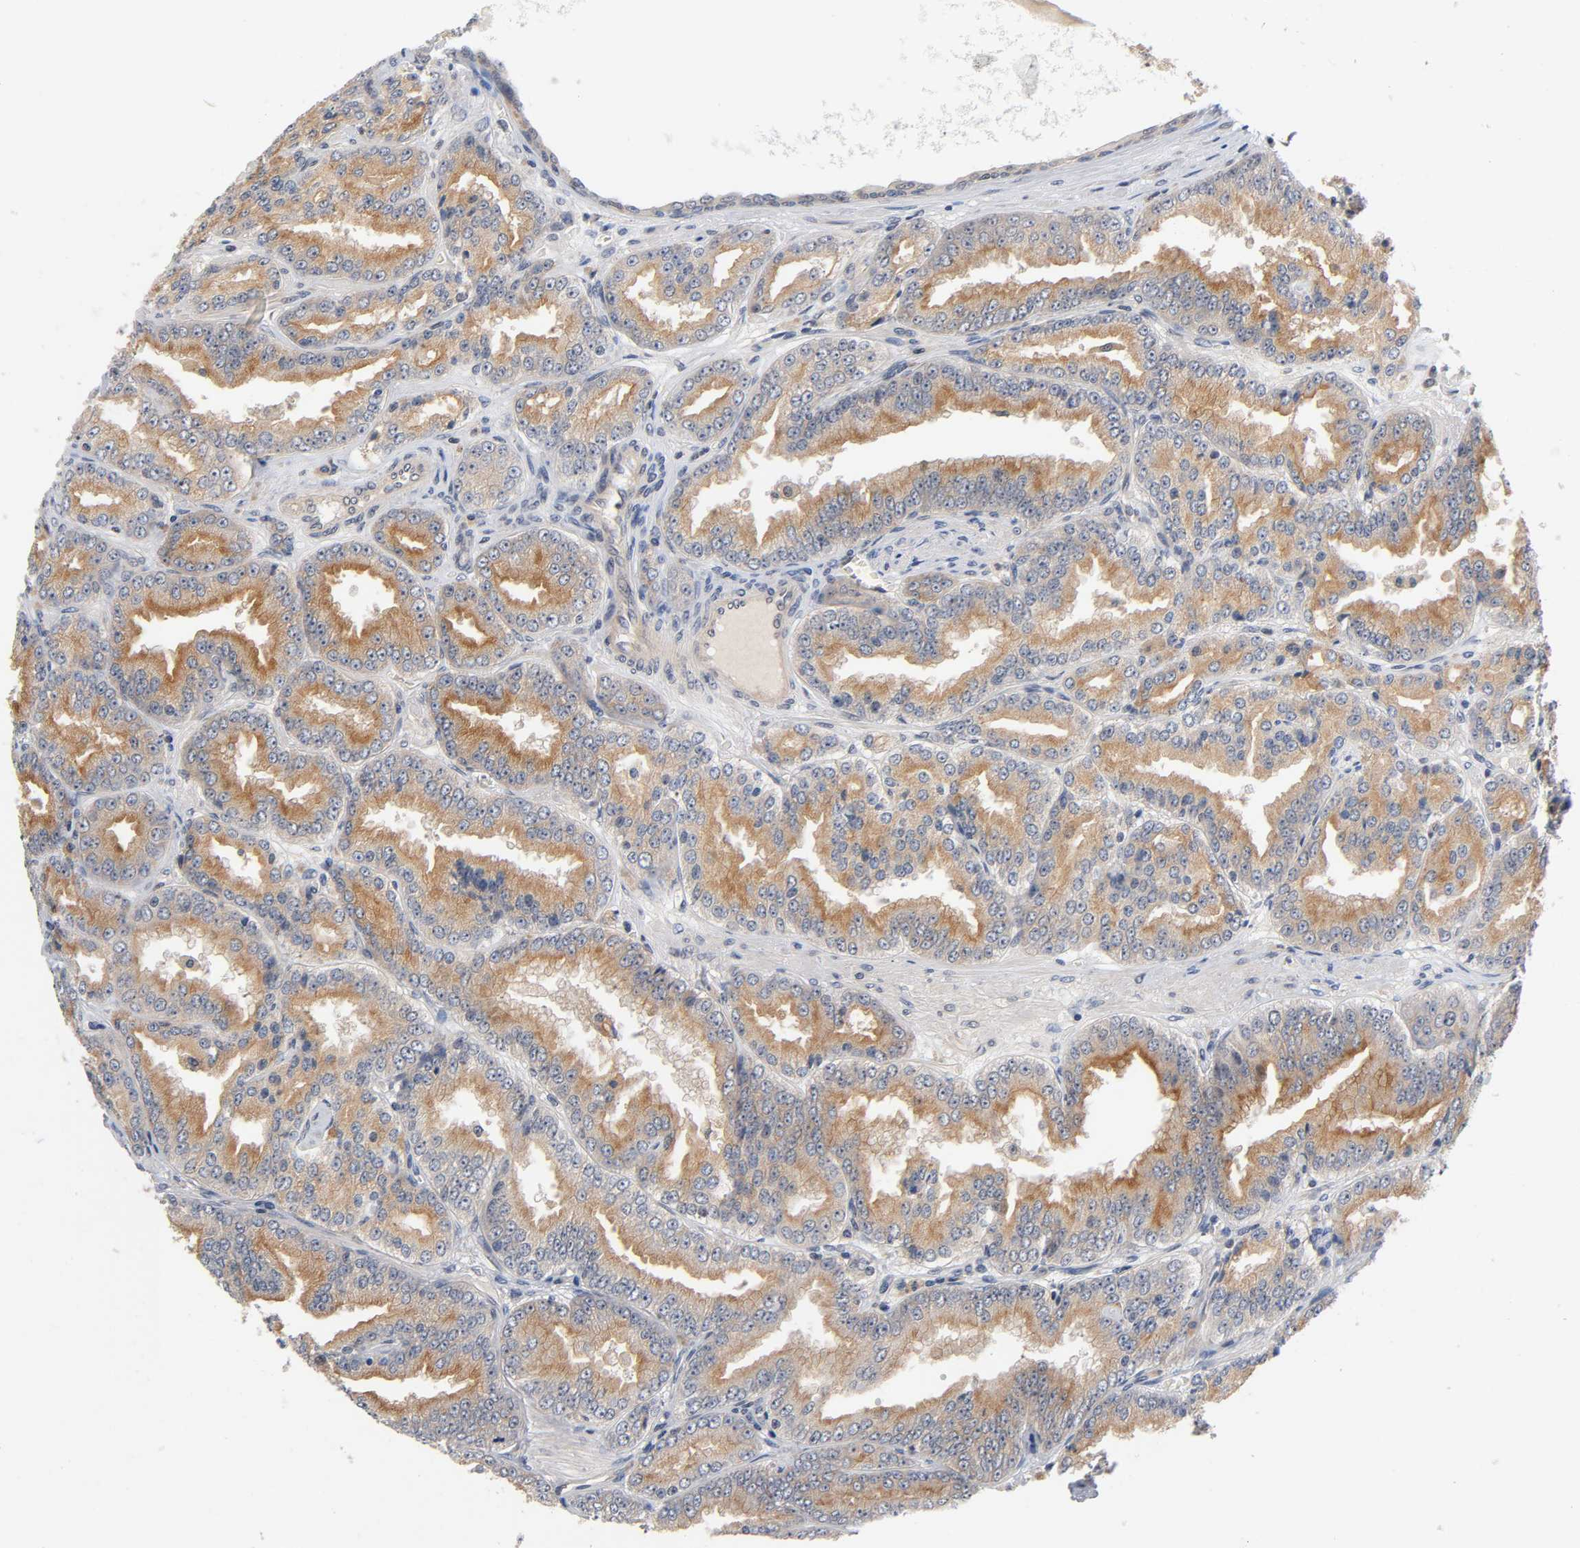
{"staining": {"intensity": "moderate", "quantity": ">75%", "location": "cytoplasmic/membranous"}, "tissue": "prostate cancer", "cell_type": "Tumor cells", "image_type": "cancer", "snomed": [{"axis": "morphology", "description": "Adenocarcinoma, High grade"}, {"axis": "topography", "description": "Prostate"}], "caption": "Moderate cytoplasmic/membranous expression is seen in about >75% of tumor cells in prostate cancer.", "gene": "PRKAB1", "patient": {"sex": "male", "age": 61}}